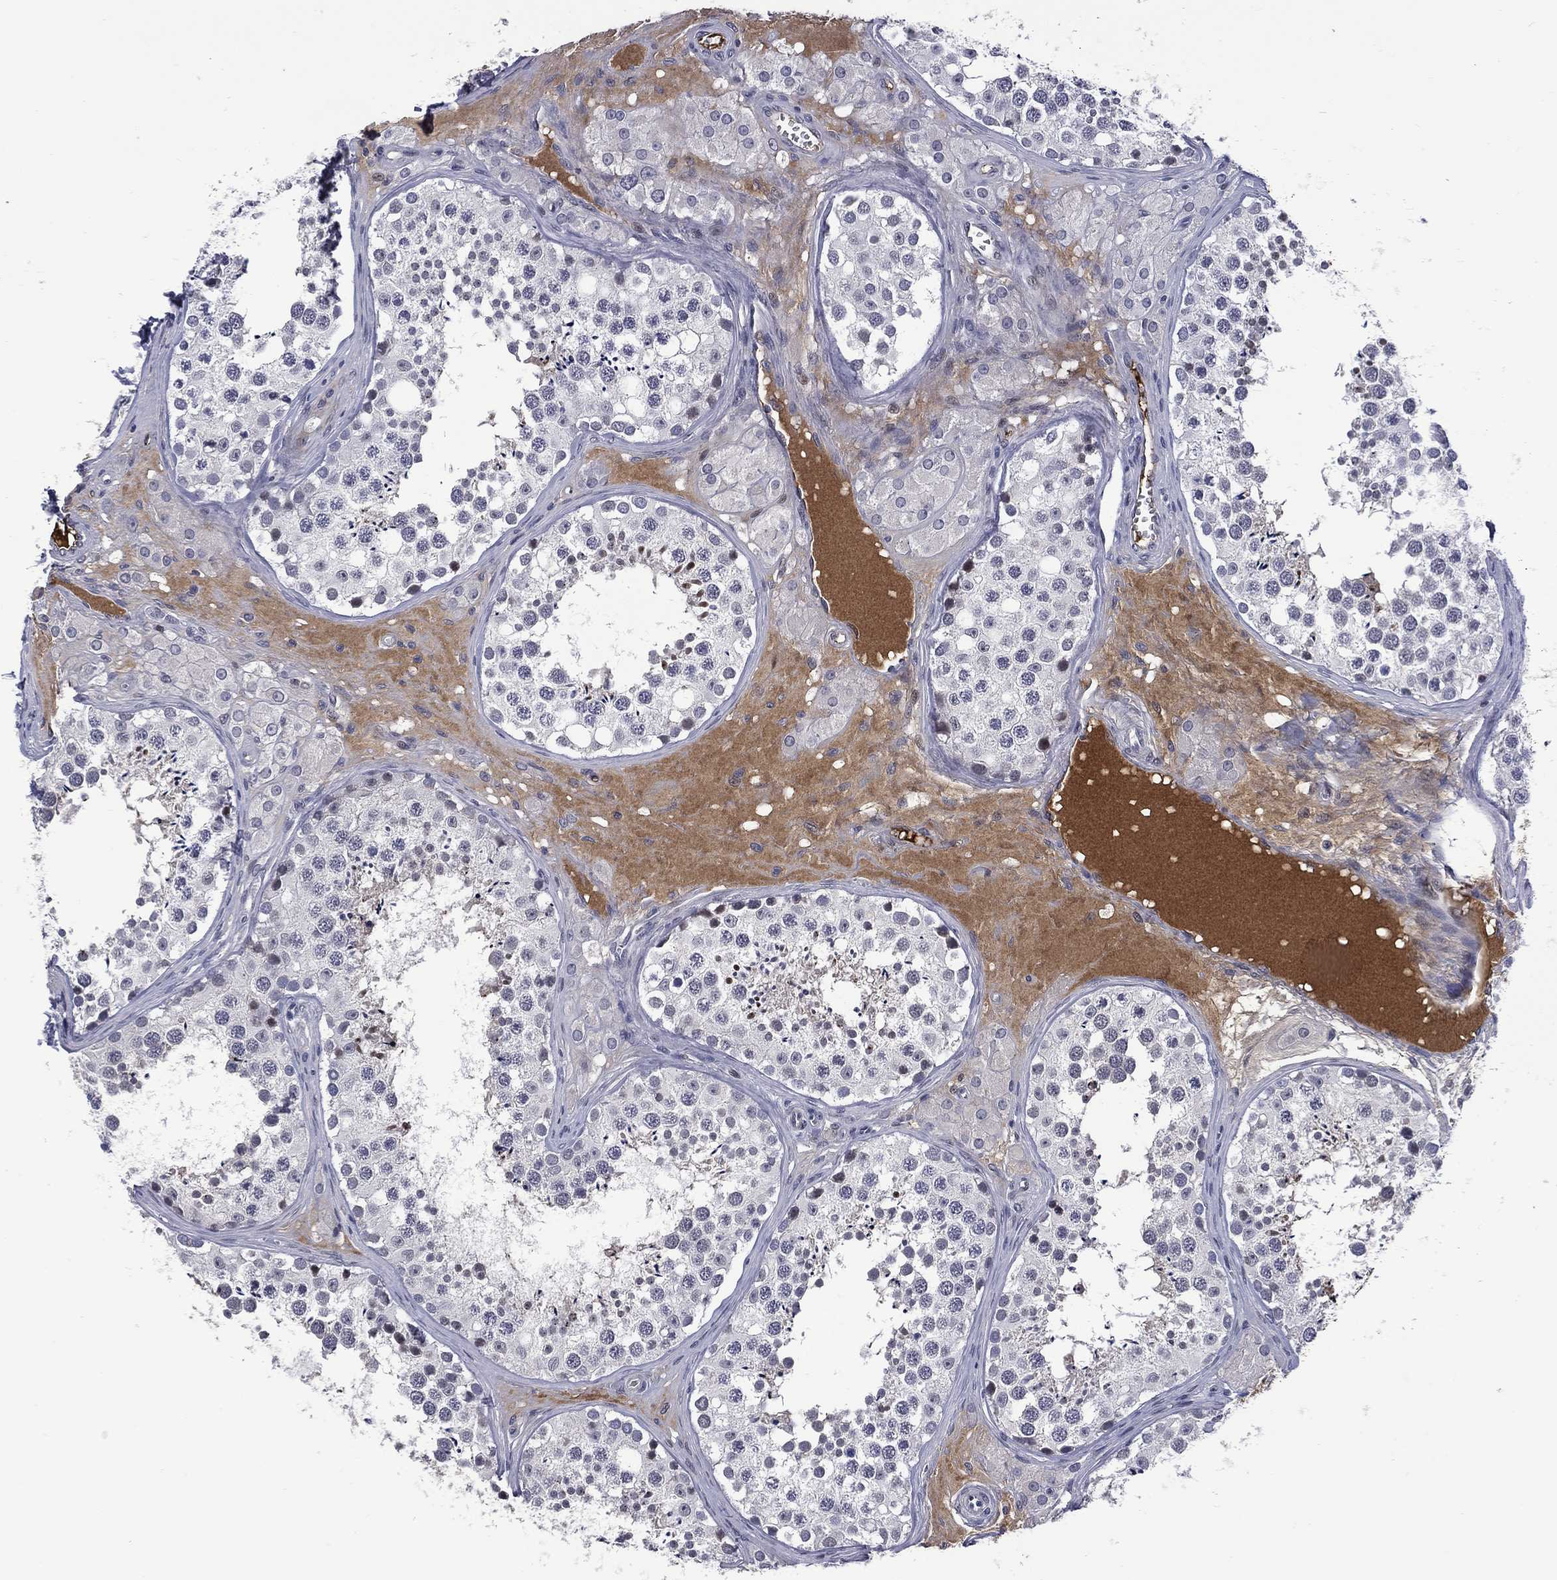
{"staining": {"intensity": "moderate", "quantity": "<25%", "location": "nuclear"}, "tissue": "testis", "cell_type": "Cells in seminiferous ducts", "image_type": "normal", "snomed": [{"axis": "morphology", "description": "Normal tissue, NOS"}, {"axis": "topography", "description": "Testis"}], "caption": "Cells in seminiferous ducts show moderate nuclear positivity in approximately <25% of cells in benign testis.", "gene": "FGG", "patient": {"sex": "male", "age": 31}}